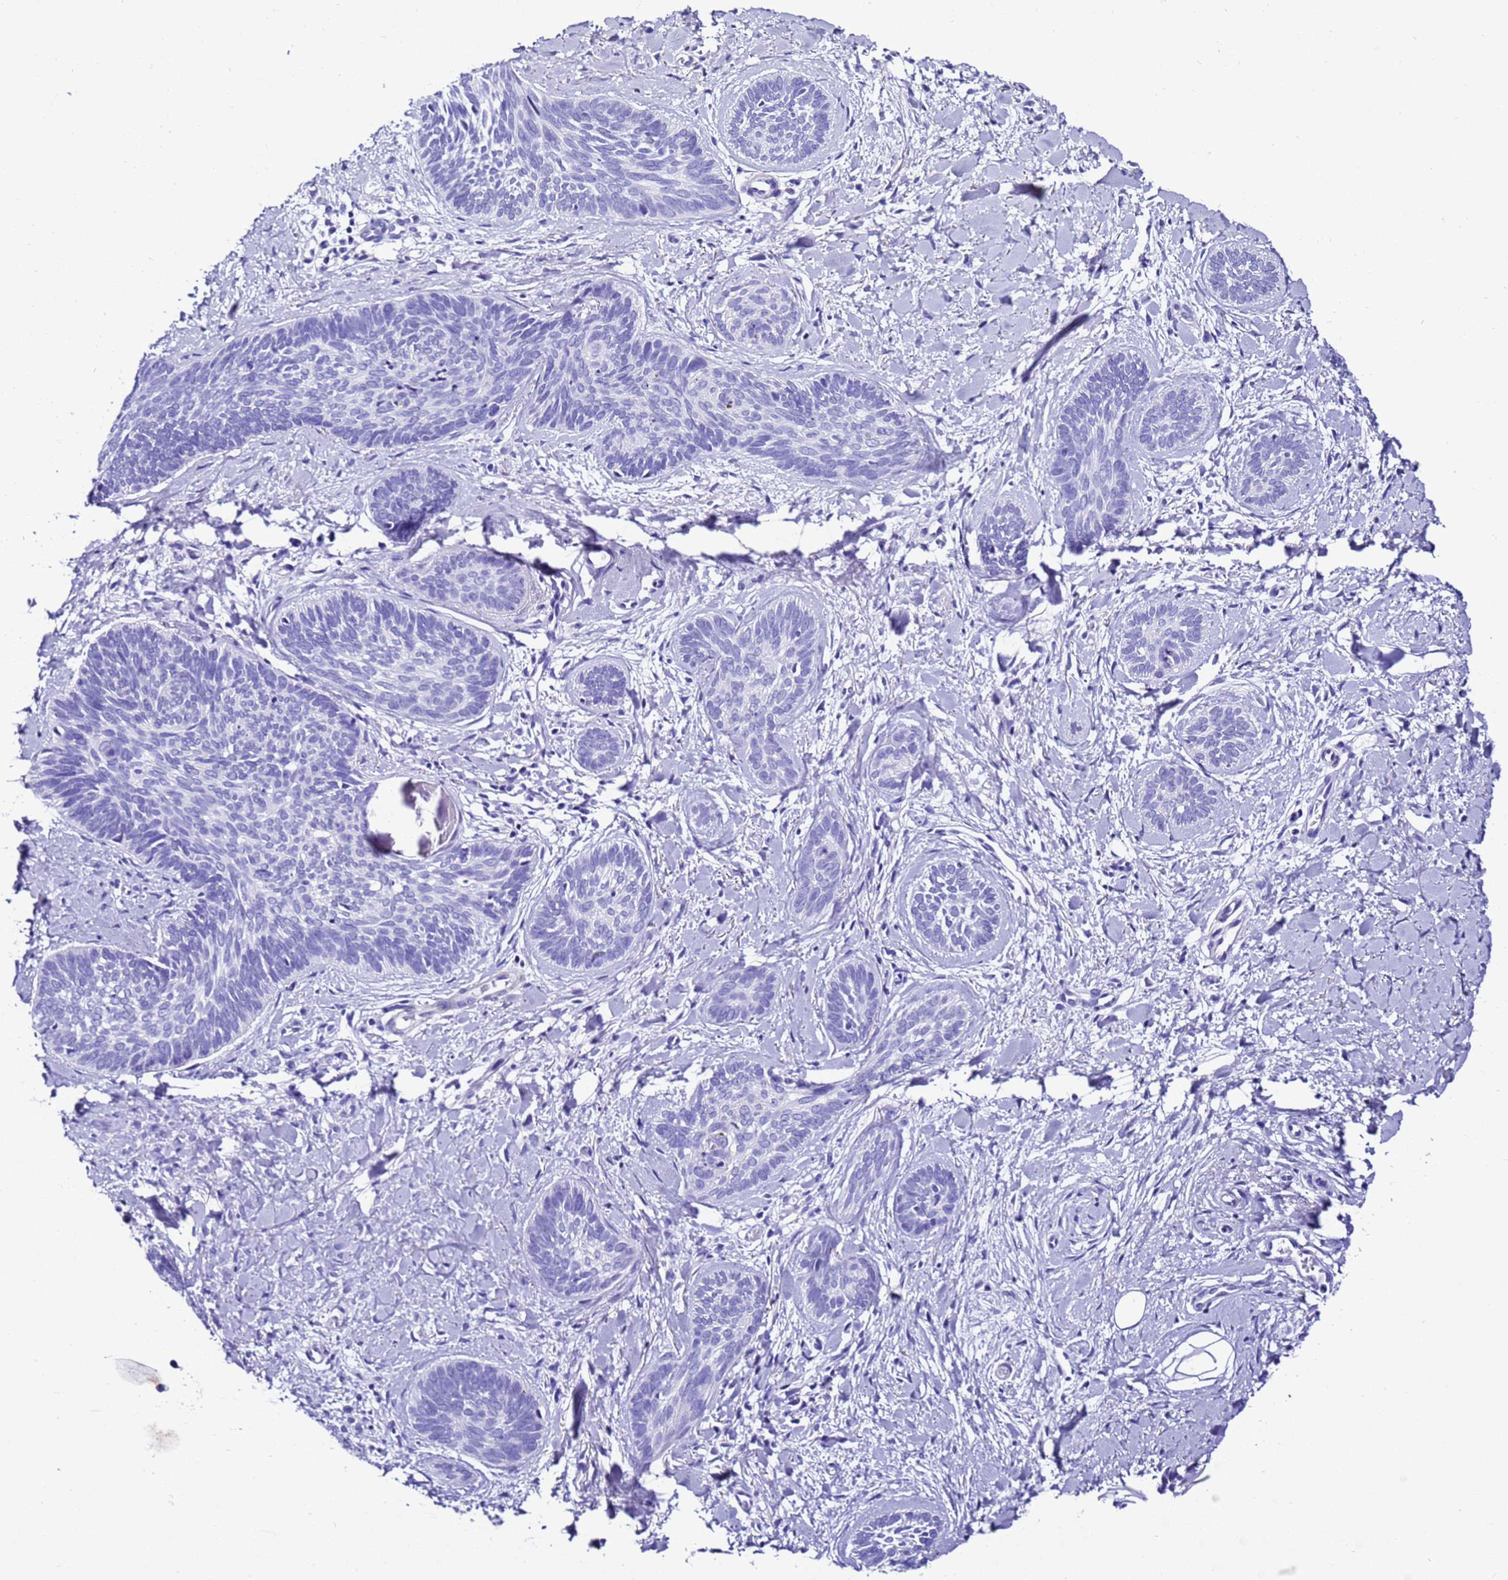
{"staining": {"intensity": "negative", "quantity": "none", "location": "none"}, "tissue": "skin cancer", "cell_type": "Tumor cells", "image_type": "cancer", "snomed": [{"axis": "morphology", "description": "Basal cell carcinoma"}, {"axis": "topography", "description": "Skin"}], "caption": "Tumor cells show no significant positivity in skin cancer. (DAB (3,3'-diaminobenzidine) immunohistochemistry (IHC) with hematoxylin counter stain).", "gene": "ZNF417", "patient": {"sex": "female", "age": 81}}